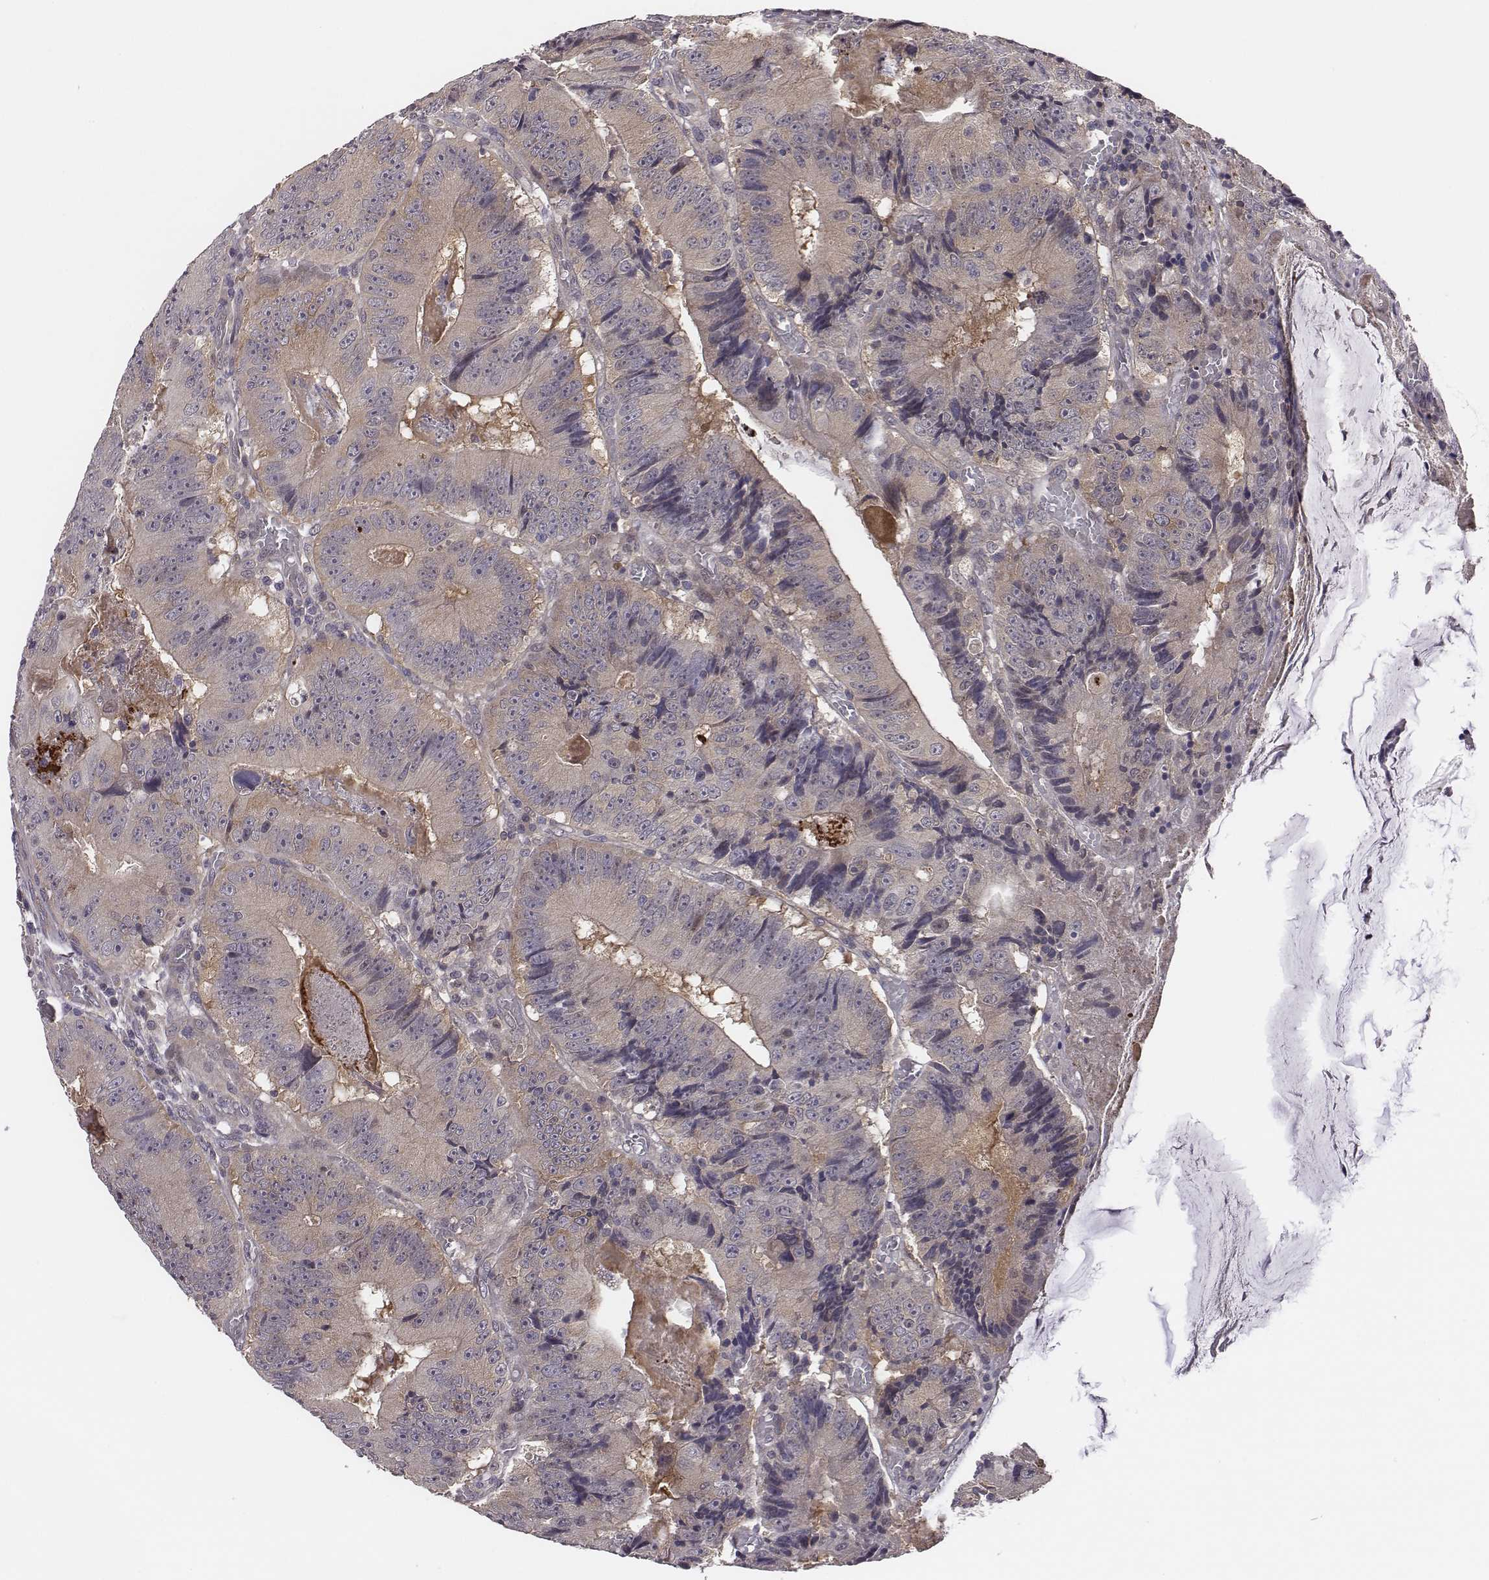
{"staining": {"intensity": "weak", "quantity": ">75%", "location": "cytoplasmic/membranous"}, "tissue": "colorectal cancer", "cell_type": "Tumor cells", "image_type": "cancer", "snomed": [{"axis": "morphology", "description": "Adenocarcinoma, NOS"}, {"axis": "topography", "description": "Colon"}], "caption": "Tumor cells reveal weak cytoplasmic/membranous expression in approximately >75% of cells in colorectal adenocarcinoma.", "gene": "SMURF2", "patient": {"sex": "female", "age": 86}}